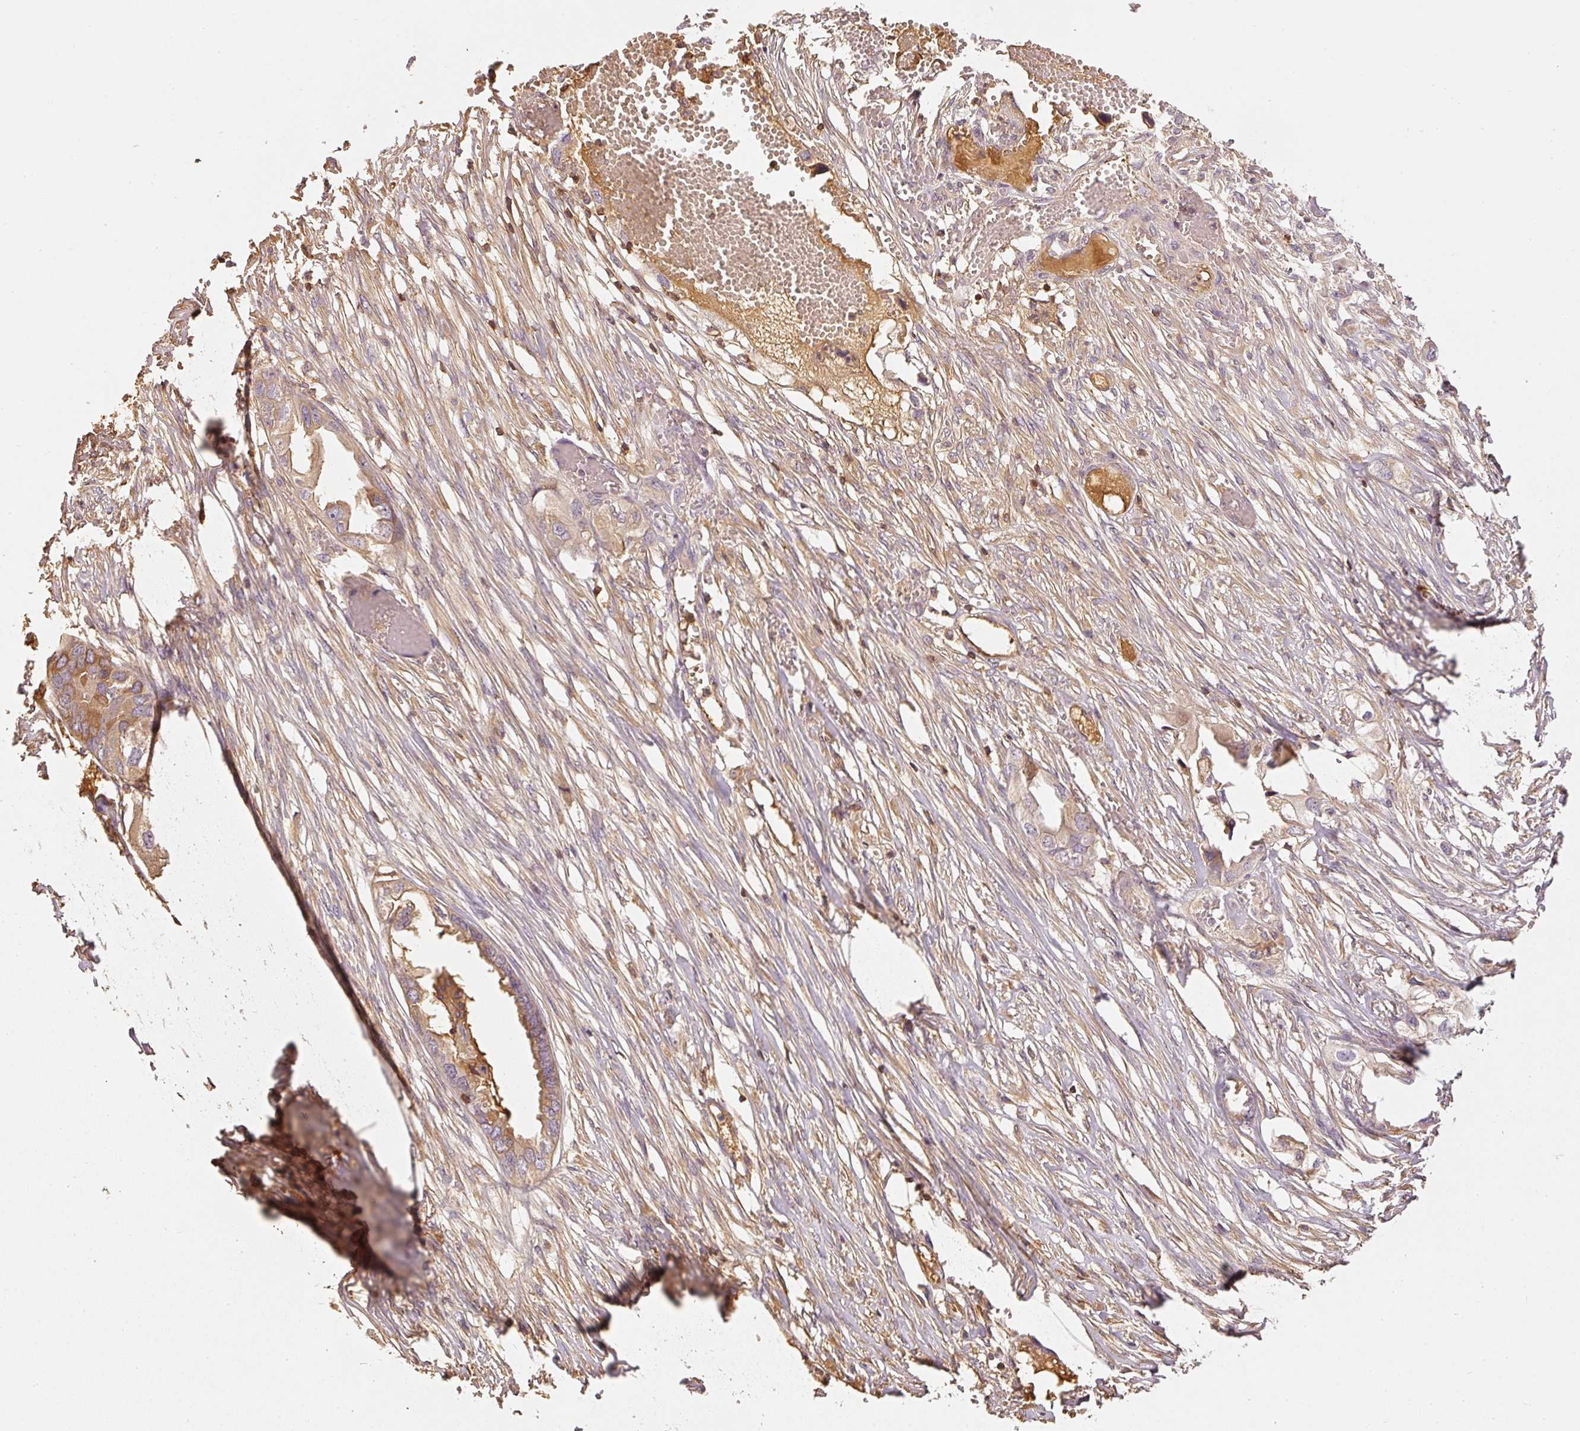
{"staining": {"intensity": "moderate", "quantity": "<25%", "location": "cytoplasmic/membranous"}, "tissue": "endometrial cancer", "cell_type": "Tumor cells", "image_type": "cancer", "snomed": [{"axis": "morphology", "description": "Adenocarcinoma, NOS"}, {"axis": "morphology", "description": "Adenocarcinoma, metastatic, NOS"}, {"axis": "topography", "description": "Adipose tissue"}, {"axis": "topography", "description": "Endometrium"}], "caption": "Immunohistochemical staining of human endometrial adenocarcinoma shows low levels of moderate cytoplasmic/membranous protein expression in about <25% of tumor cells.", "gene": "EVL", "patient": {"sex": "female", "age": 67}}